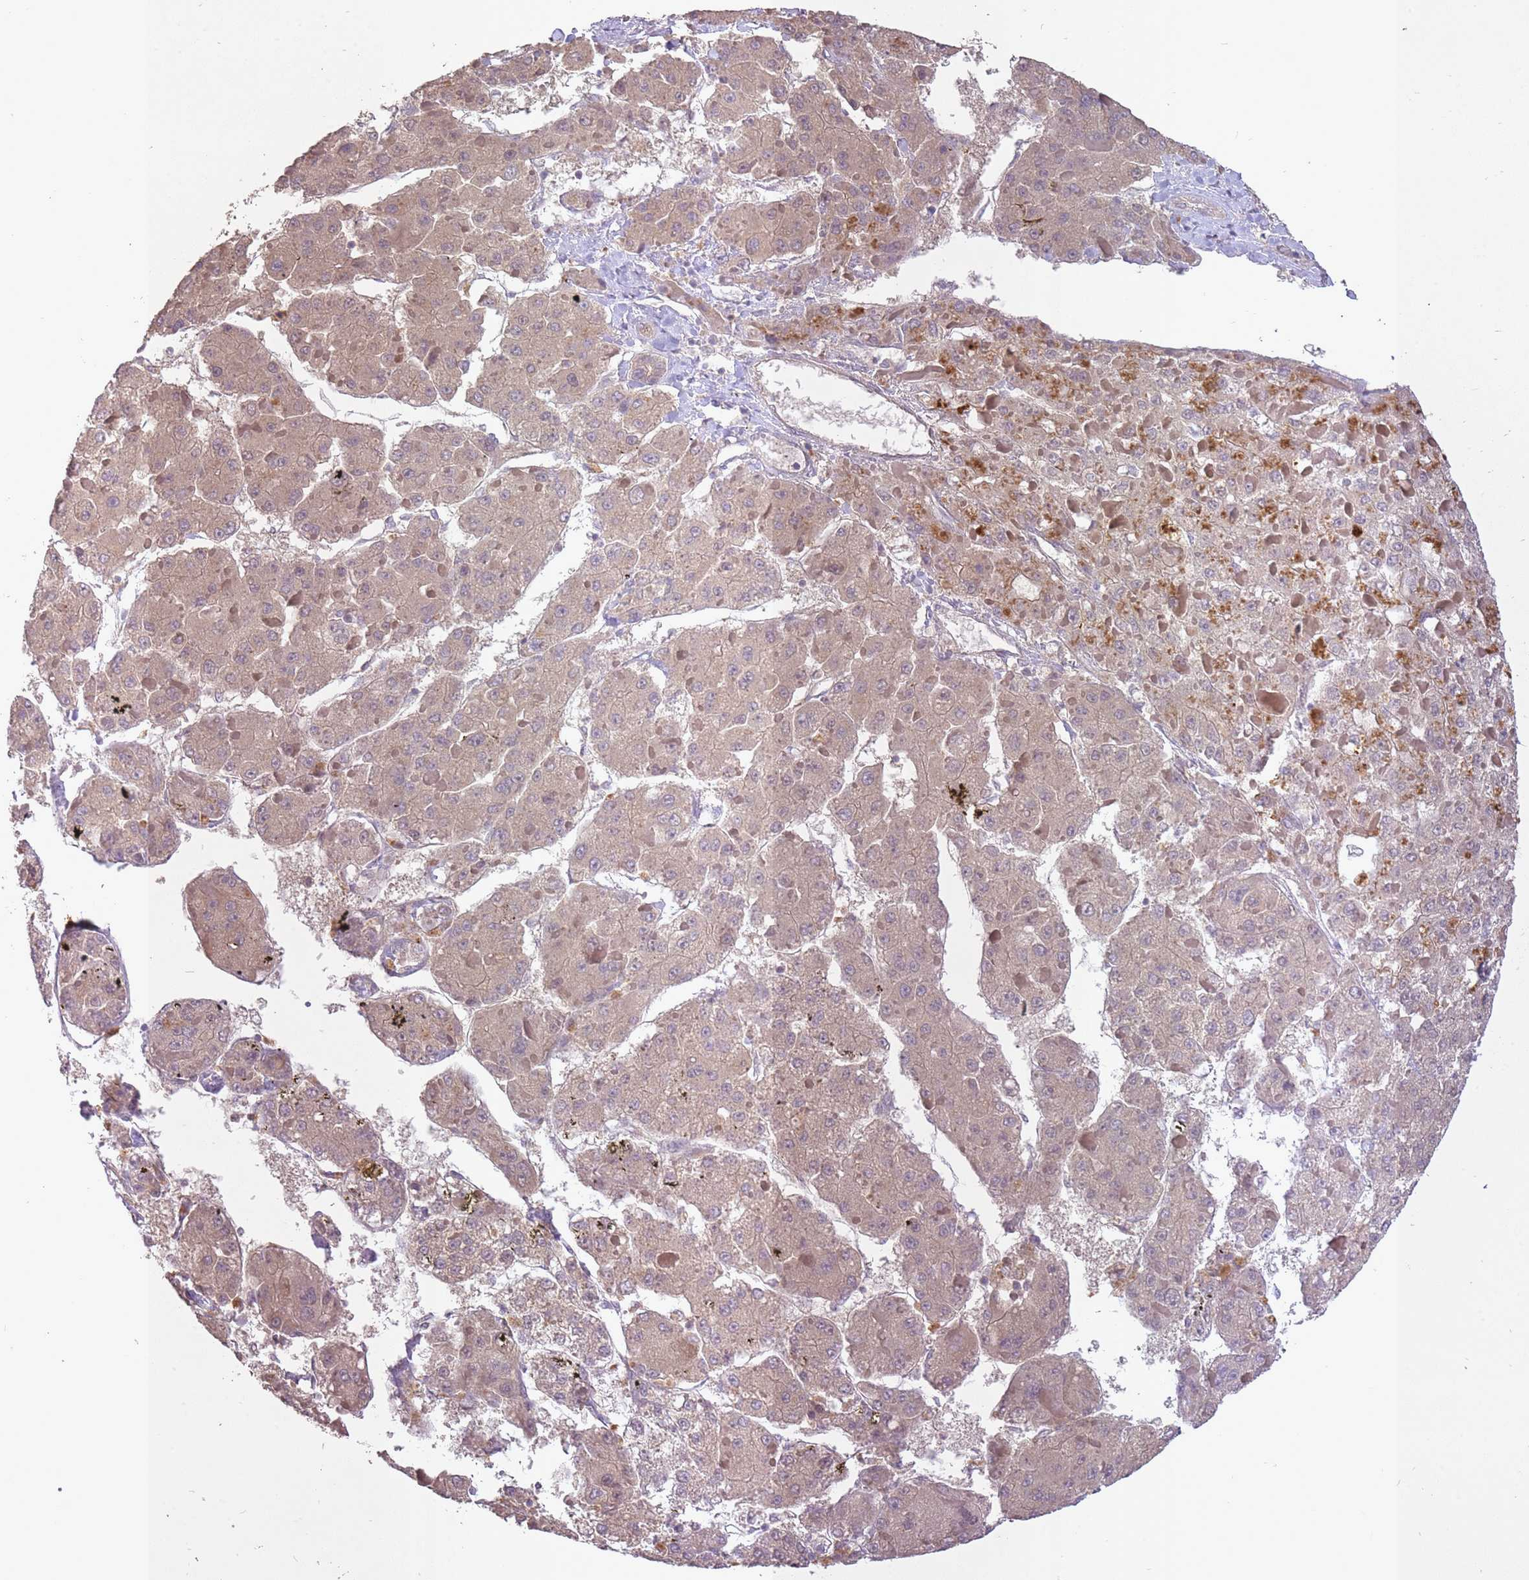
{"staining": {"intensity": "weak", "quantity": ">75%", "location": "cytoplasmic/membranous"}, "tissue": "liver cancer", "cell_type": "Tumor cells", "image_type": "cancer", "snomed": [{"axis": "morphology", "description": "Carcinoma, Hepatocellular, NOS"}, {"axis": "topography", "description": "Liver"}], "caption": "This is a histology image of IHC staining of liver cancer (hepatocellular carcinoma), which shows weak staining in the cytoplasmic/membranous of tumor cells.", "gene": "LRATD2", "patient": {"sex": "female", "age": 73}}